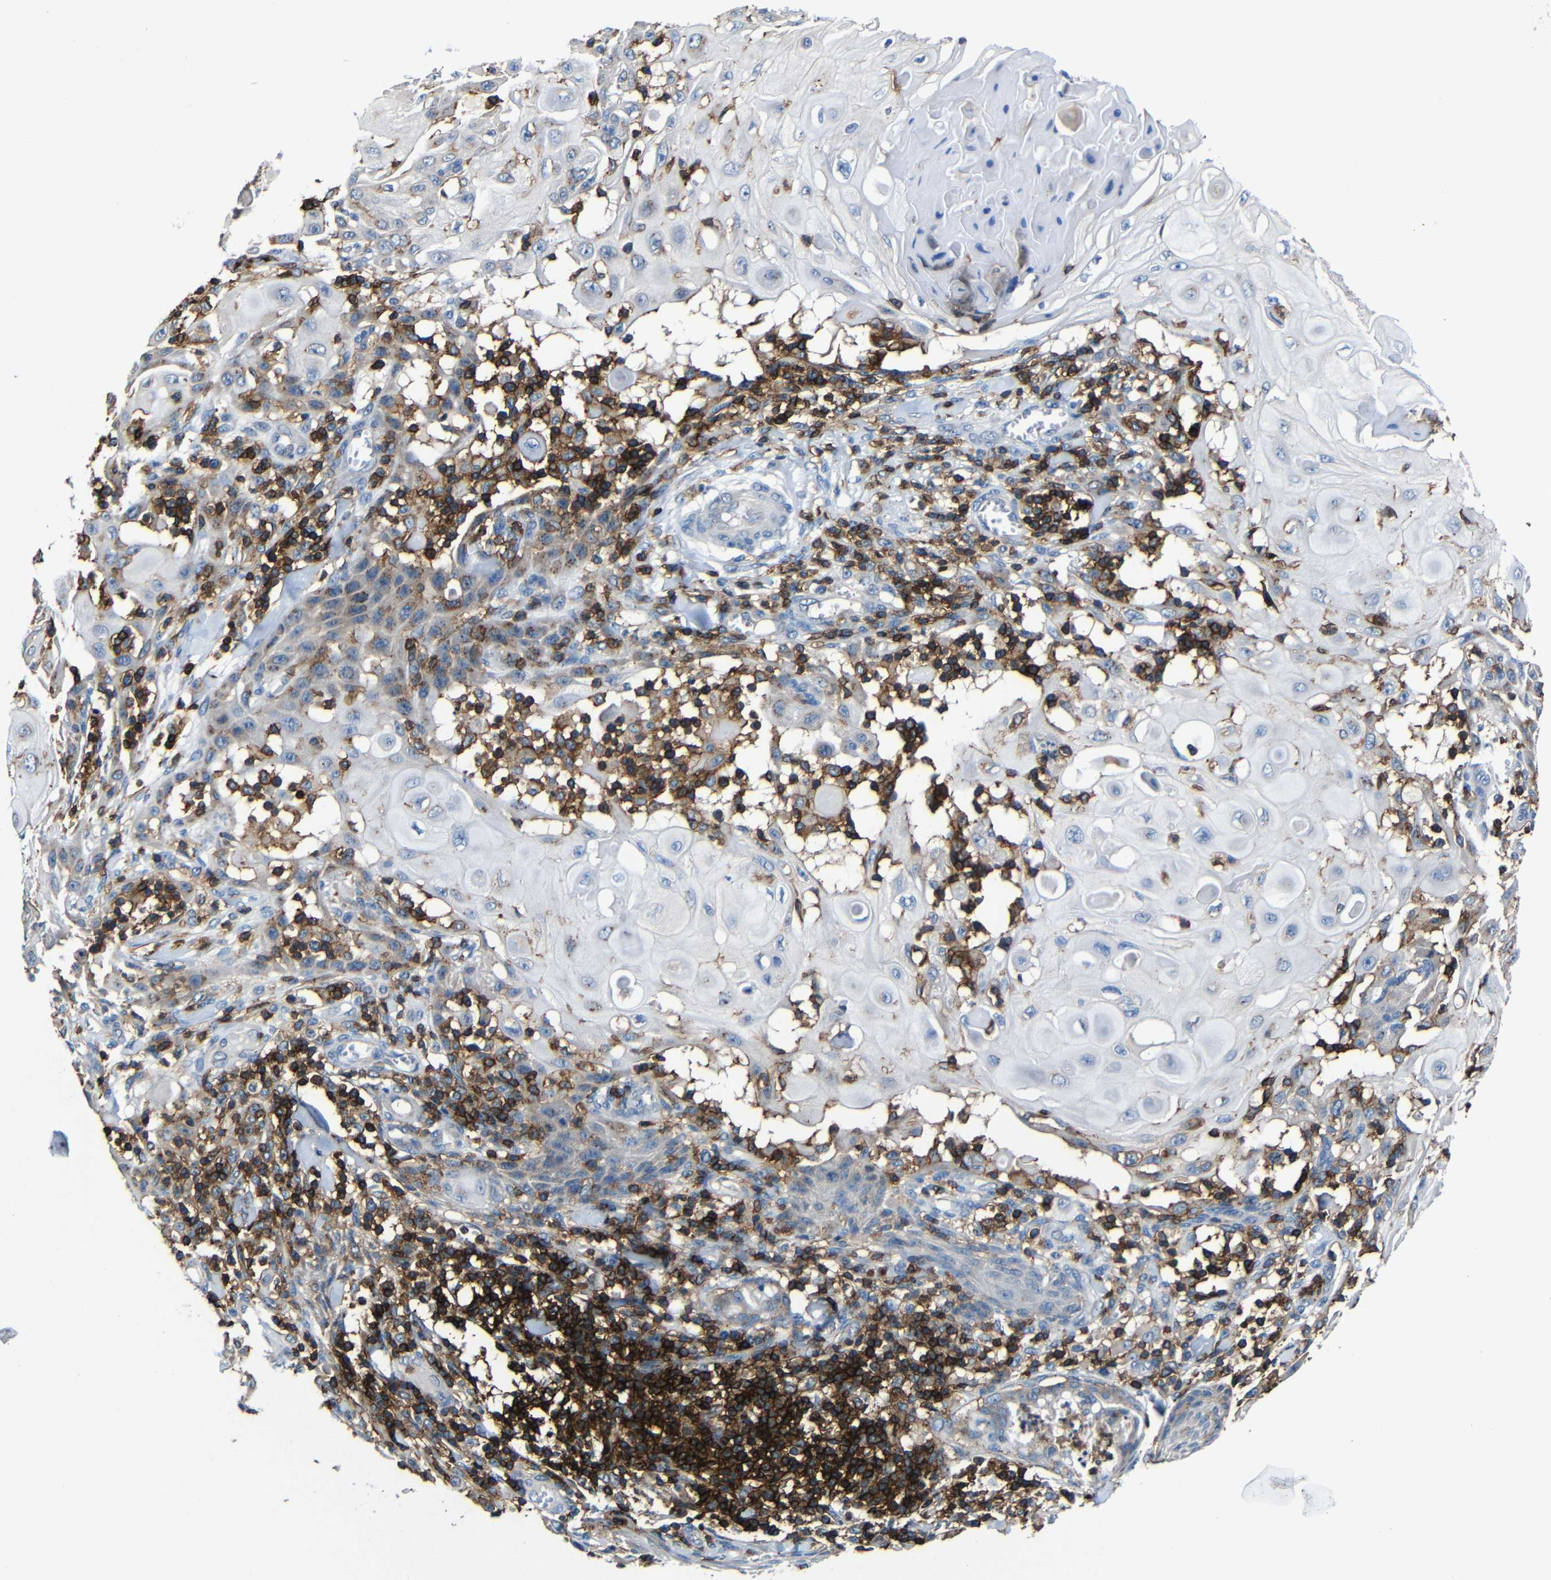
{"staining": {"intensity": "weak", "quantity": "<25%", "location": "cytoplasmic/membranous"}, "tissue": "skin cancer", "cell_type": "Tumor cells", "image_type": "cancer", "snomed": [{"axis": "morphology", "description": "Squamous cell carcinoma, NOS"}, {"axis": "topography", "description": "Skin"}], "caption": "Human skin cancer stained for a protein using immunohistochemistry exhibits no positivity in tumor cells.", "gene": "P2RY12", "patient": {"sex": "male", "age": 24}}